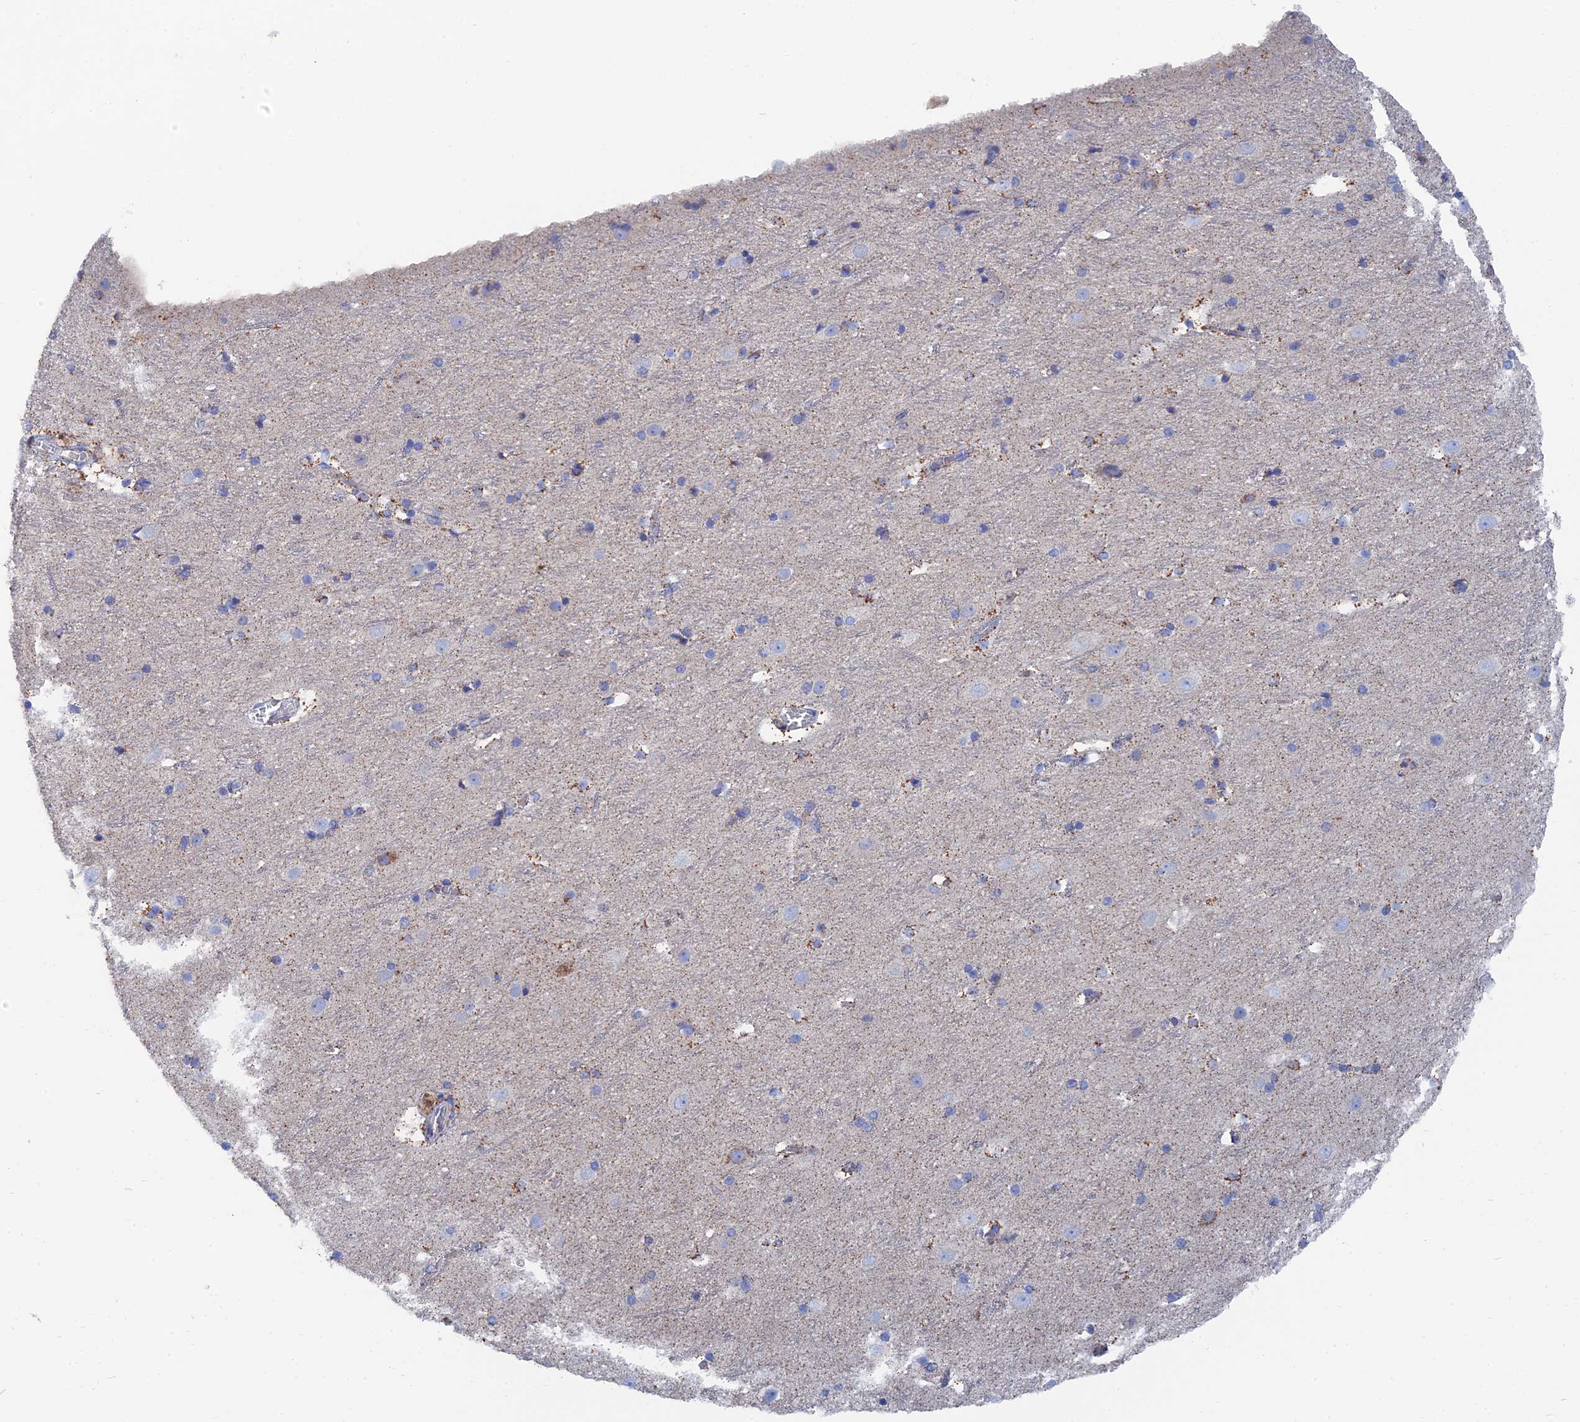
{"staining": {"intensity": "negative", "quantity": "none", "location": "none"}, "tissue": "cerebral cortex", "cell_type": "Endothelial cells", "image_type": "normal", "snomed": [{"axis": "morphology", "description": "Normal tissue, NOS"}, {"axis": "topography", "description": "Cerebral cortex"}], "caption": "An immunohistochemistry photomicrograph of benign cerebral cortex is shown. There is no staining in endothelial cells of cerebral cortex.", "gene": "IFT80", "patient": {"sex": "male", "age": 45}}